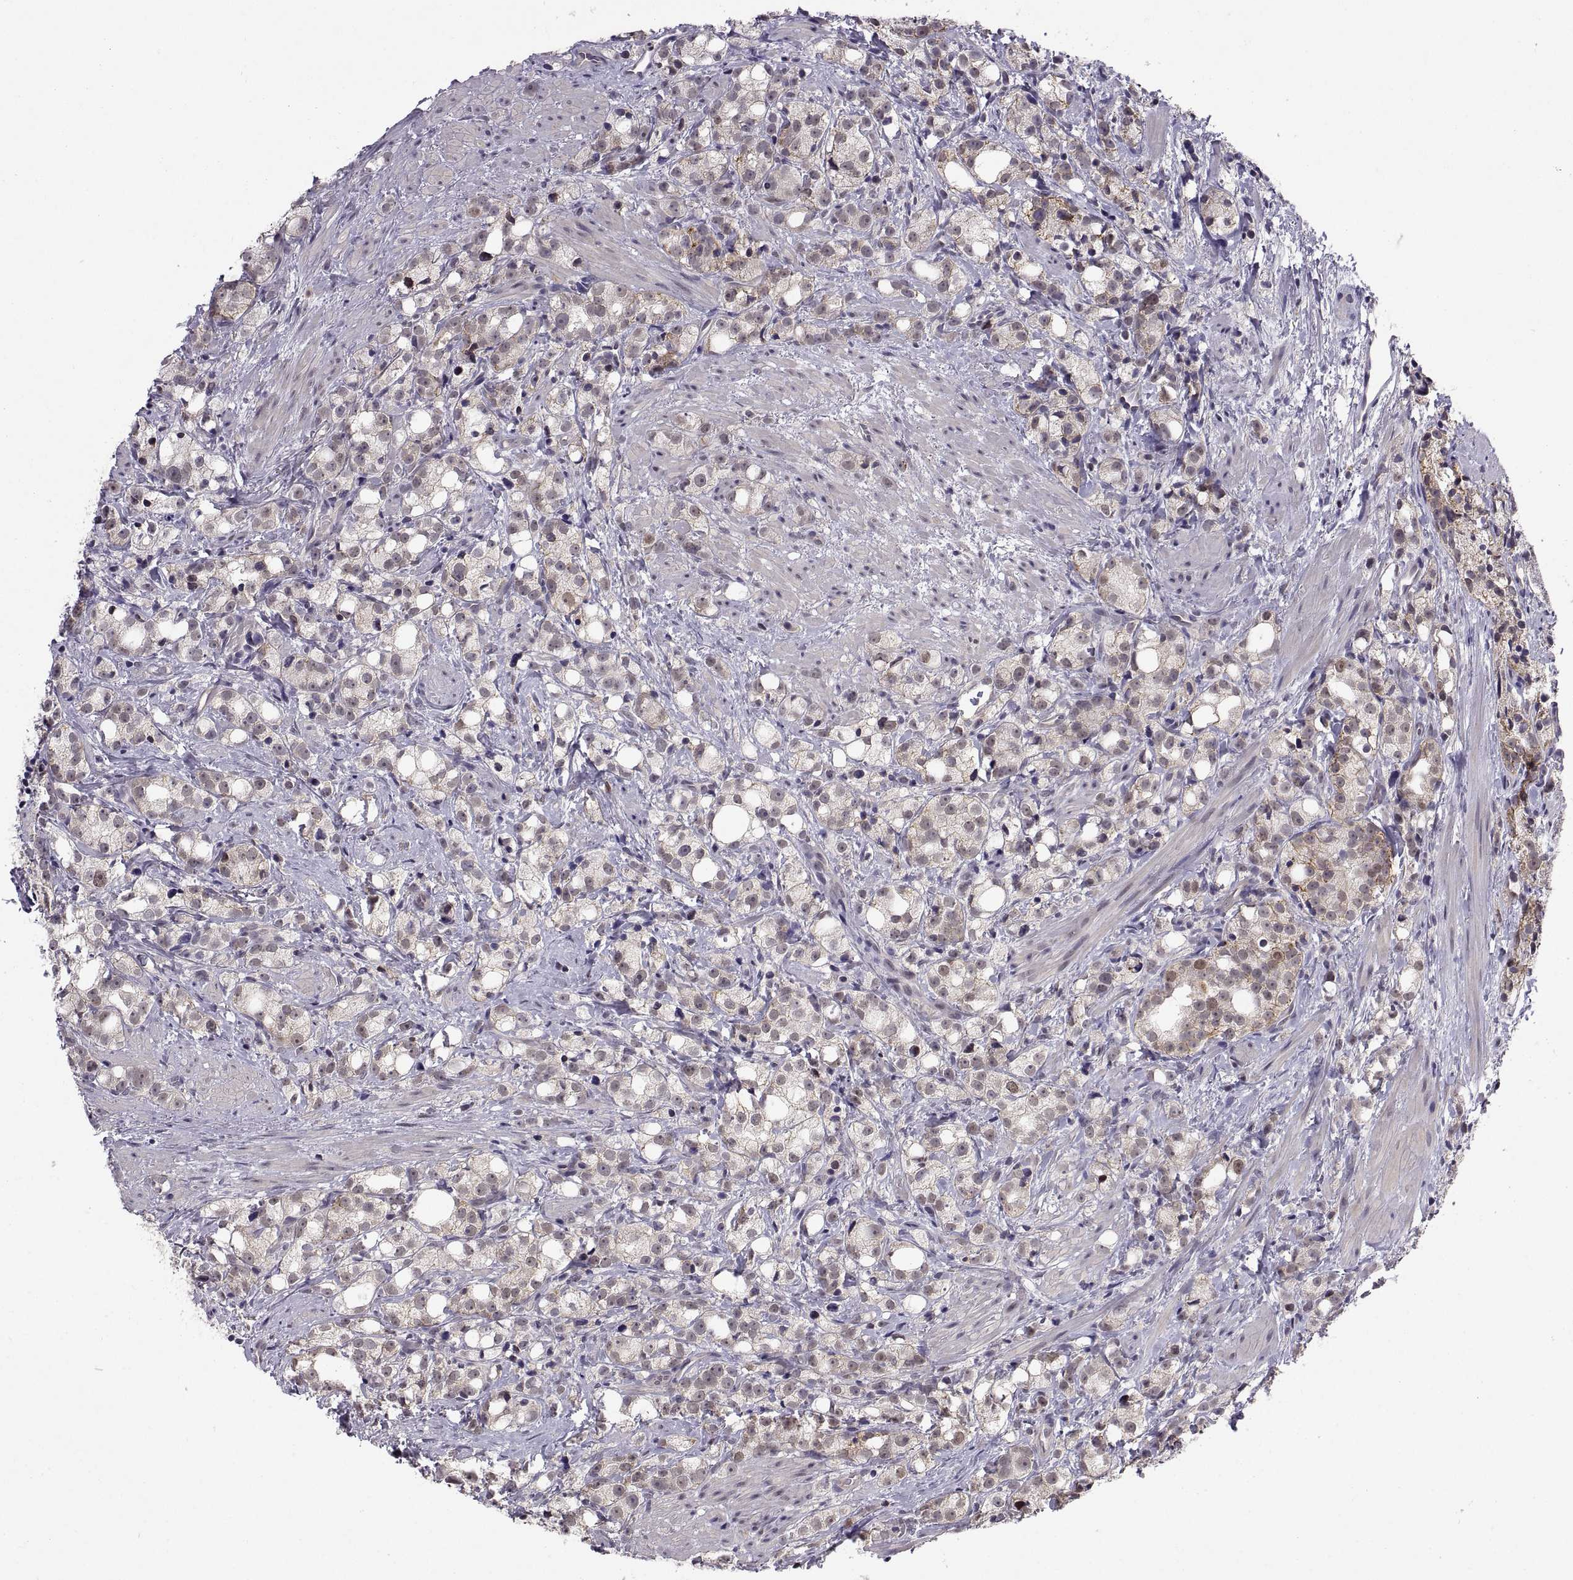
{"staining": {"intensity": "weak", "quantity": "<25%", "location": "nuclear"}, "tissue": "prostate cancer", "cell_type": "Tumor cells", "image_type": "cancer", "snomed": [{"axis": "morphology", "description": "Adenocarcinoma, High grade"}, {"axis": "topography", "description": "Prostate"}], "caption": "High-grade adenocarcinoma (prostate) stained for a protein using immunohistochemistry shows no expression tumor cells.", "gene": "CHFR", "patient": {"sex": "male", "age": 53}}